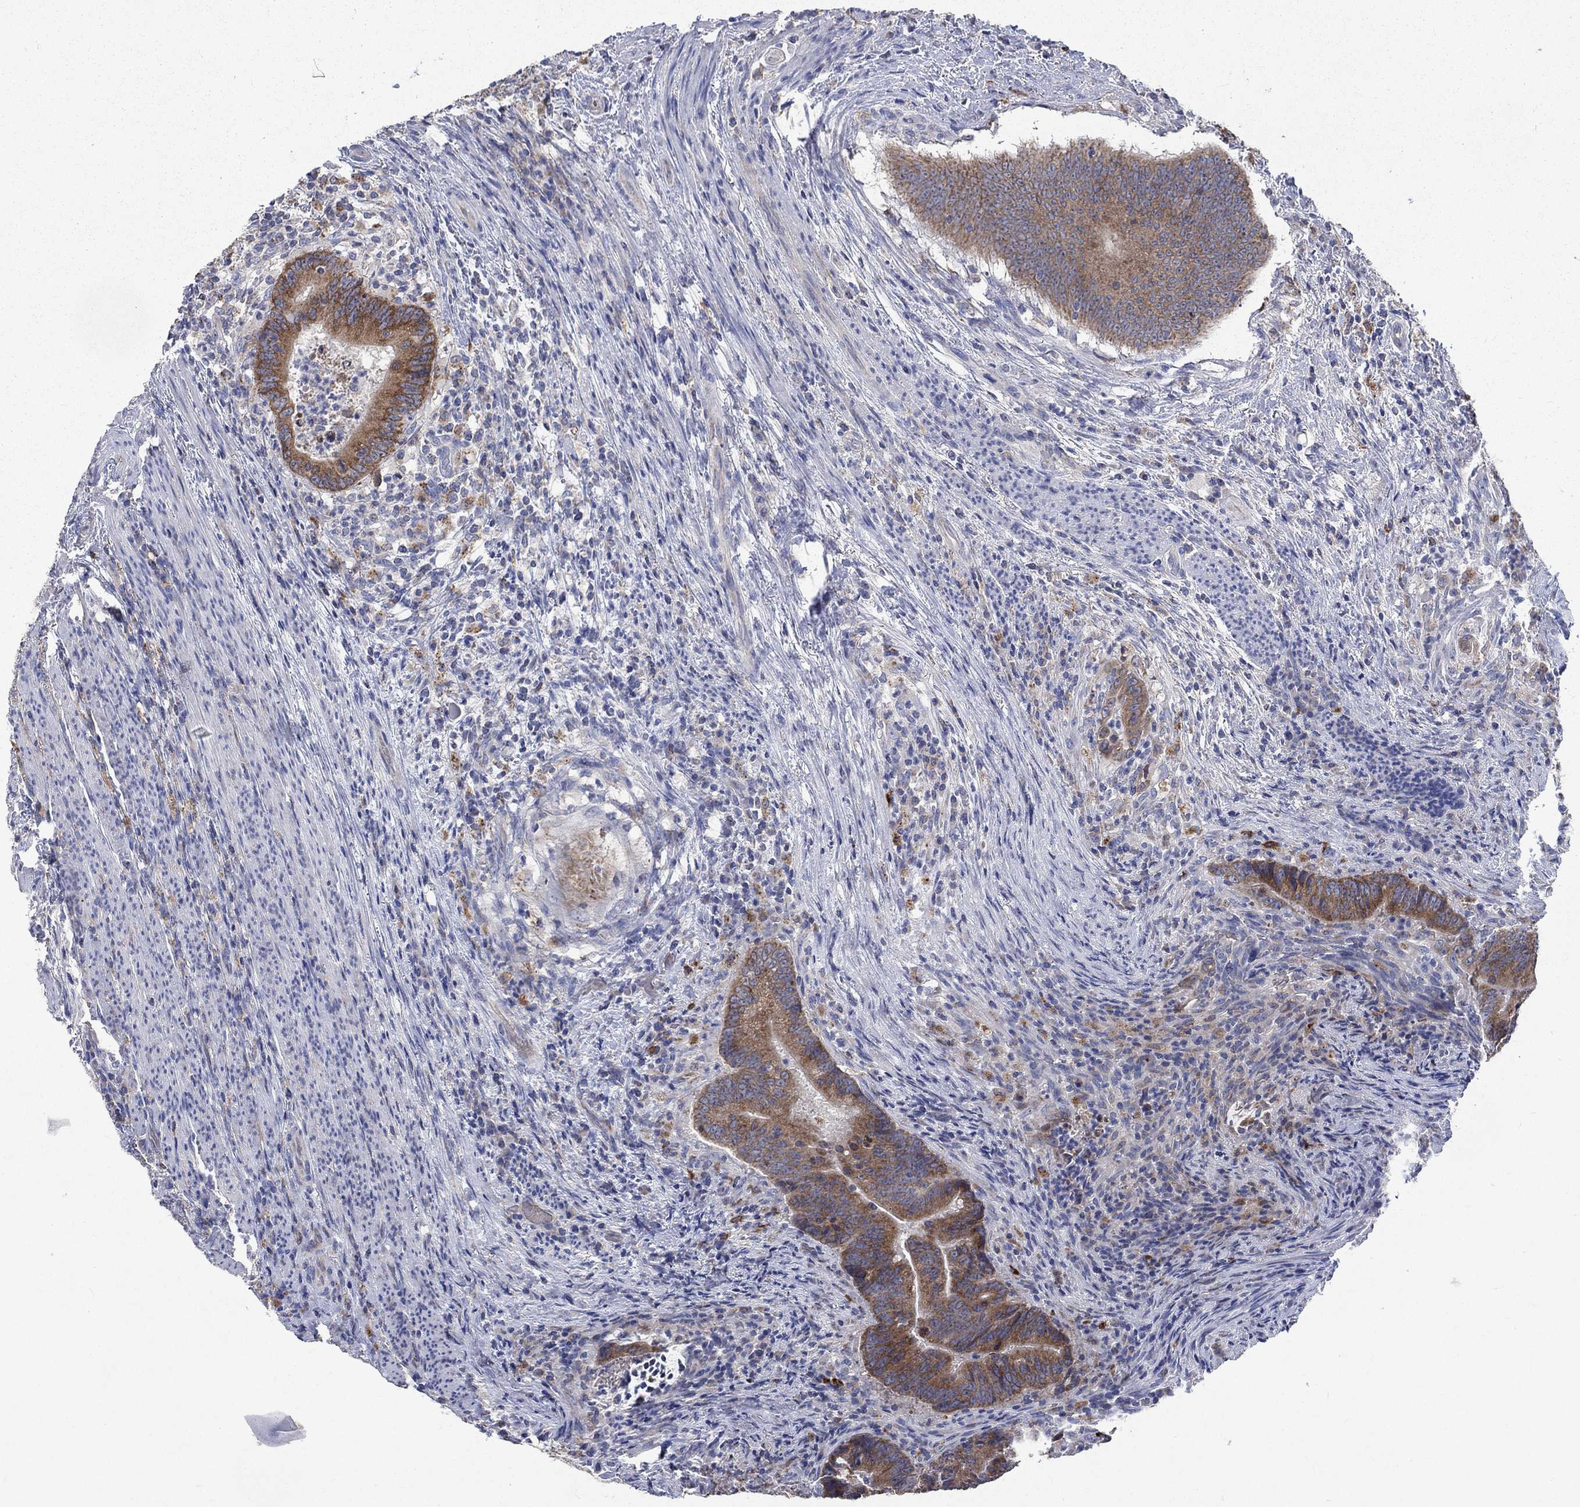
{"staining": {"intensity": "moderate", "quantity": ">75%", "location": "cytoplasmic/membranous"}, "tissue": "colorectal cancer", "cell_type": "Tumor cells", "image_type": "cancer", "snomed": [{"axis": "morphology", "description": "Adenocarcinoma, NOS"}, {"axis": "topography", "description": "Colon"}], "caption": "Adenocarcinoma (colorectal) stained with DAB IHC exhibits medium levels of moderate cytoplasmic/membranous staining in about >75% of tumor cells.", "gene": "UGT8", "patient": {"sex": "female", "age": 87}}